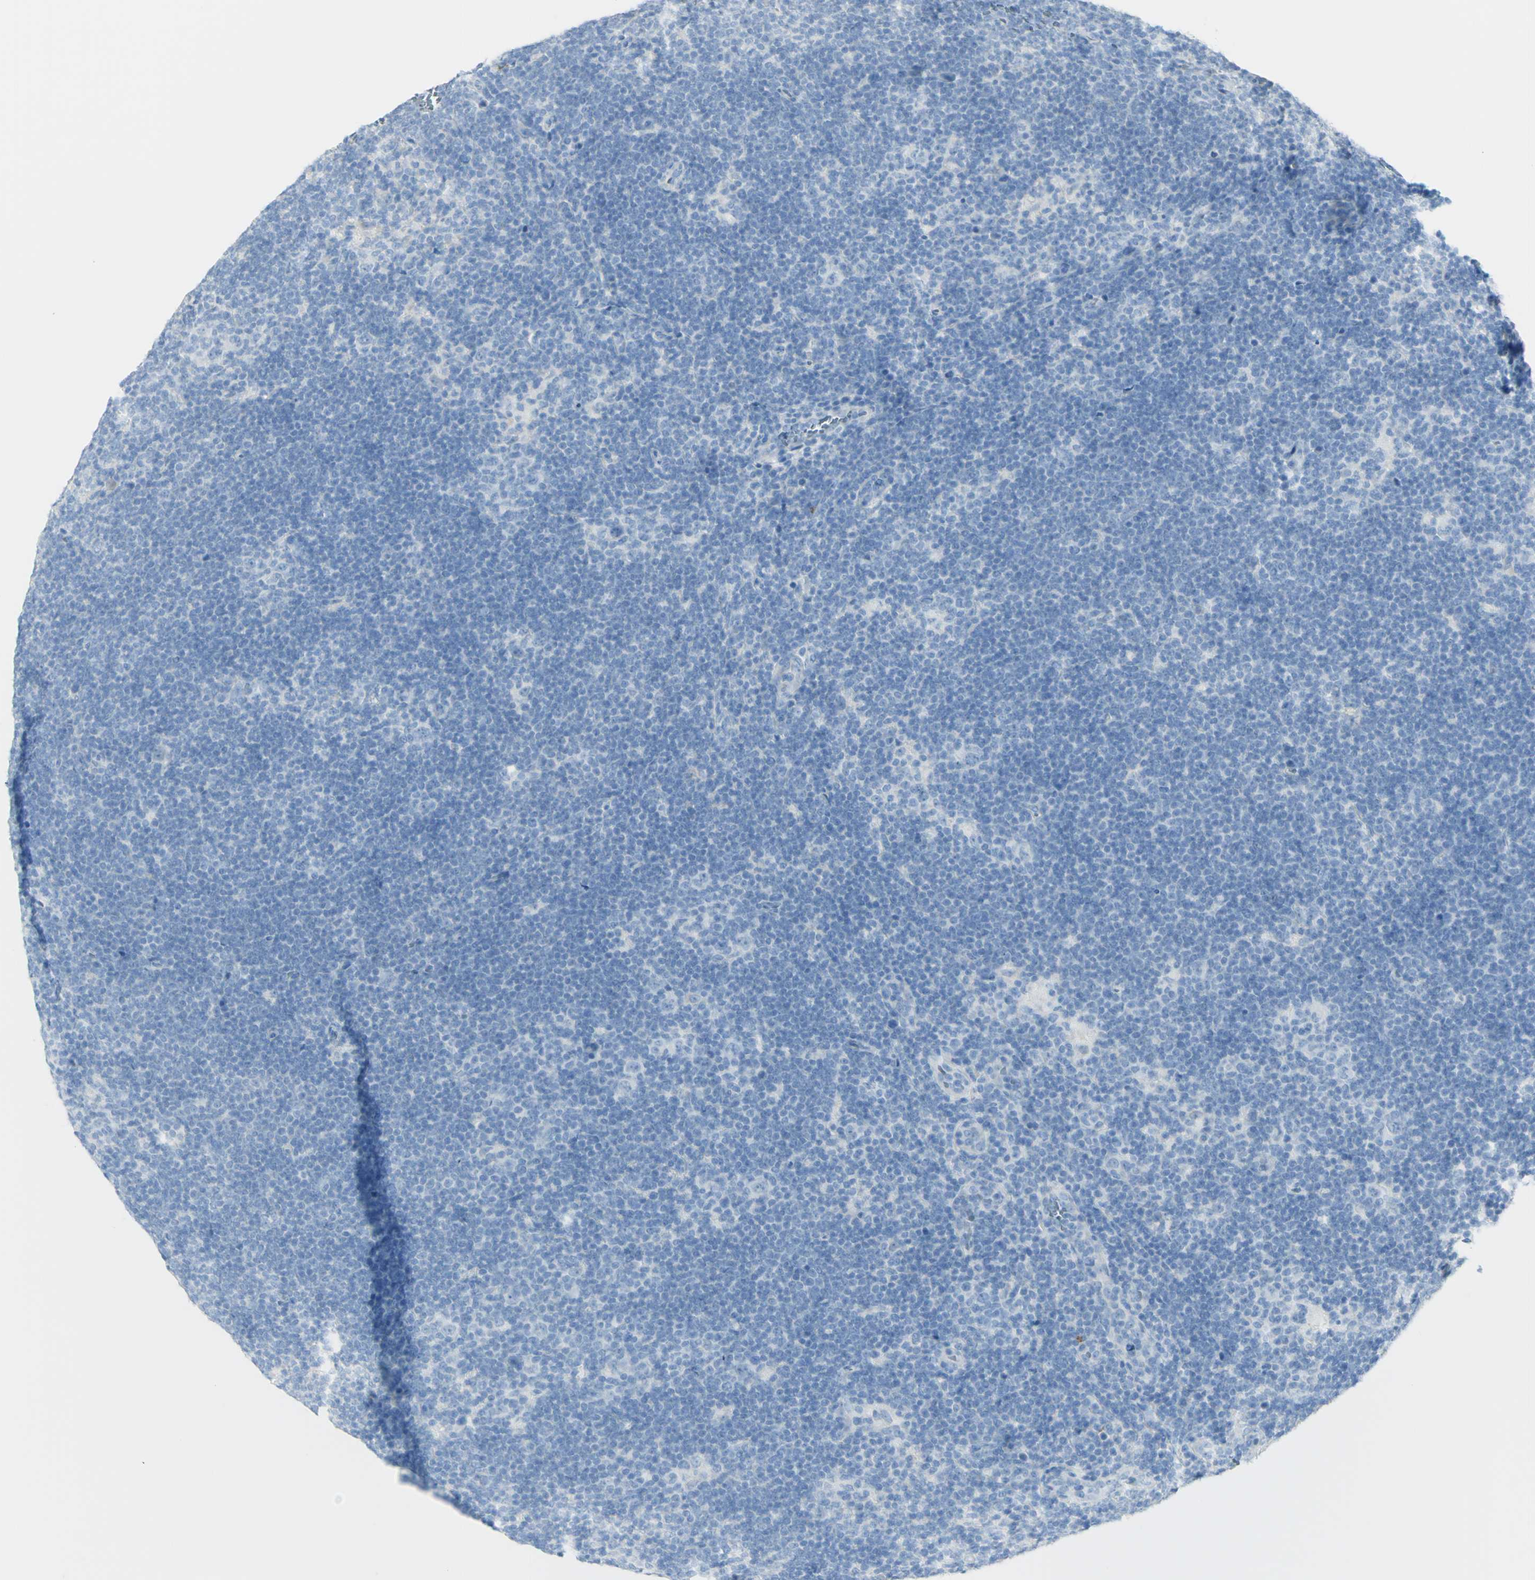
{"staining": {"intensity": "negative", "quantity": "none", "location": "none"}, "tissue": "lymphoma", "cell_type": "Tumor cells", "image_type": "cancer", "snomed": [{"axis": "morphology", "description": "Hodgkin's disease, NOS"}, {"axis": "topography", "description": "Lymph node"}], "caption": "Immunohistochemistry (IHC) photomicrograph of lymphoma stained for a protein (brown), which exhibits no positivity in tumor cells.", "gene": "LETM1", "patient": {"sex": "female", "age": 57}}